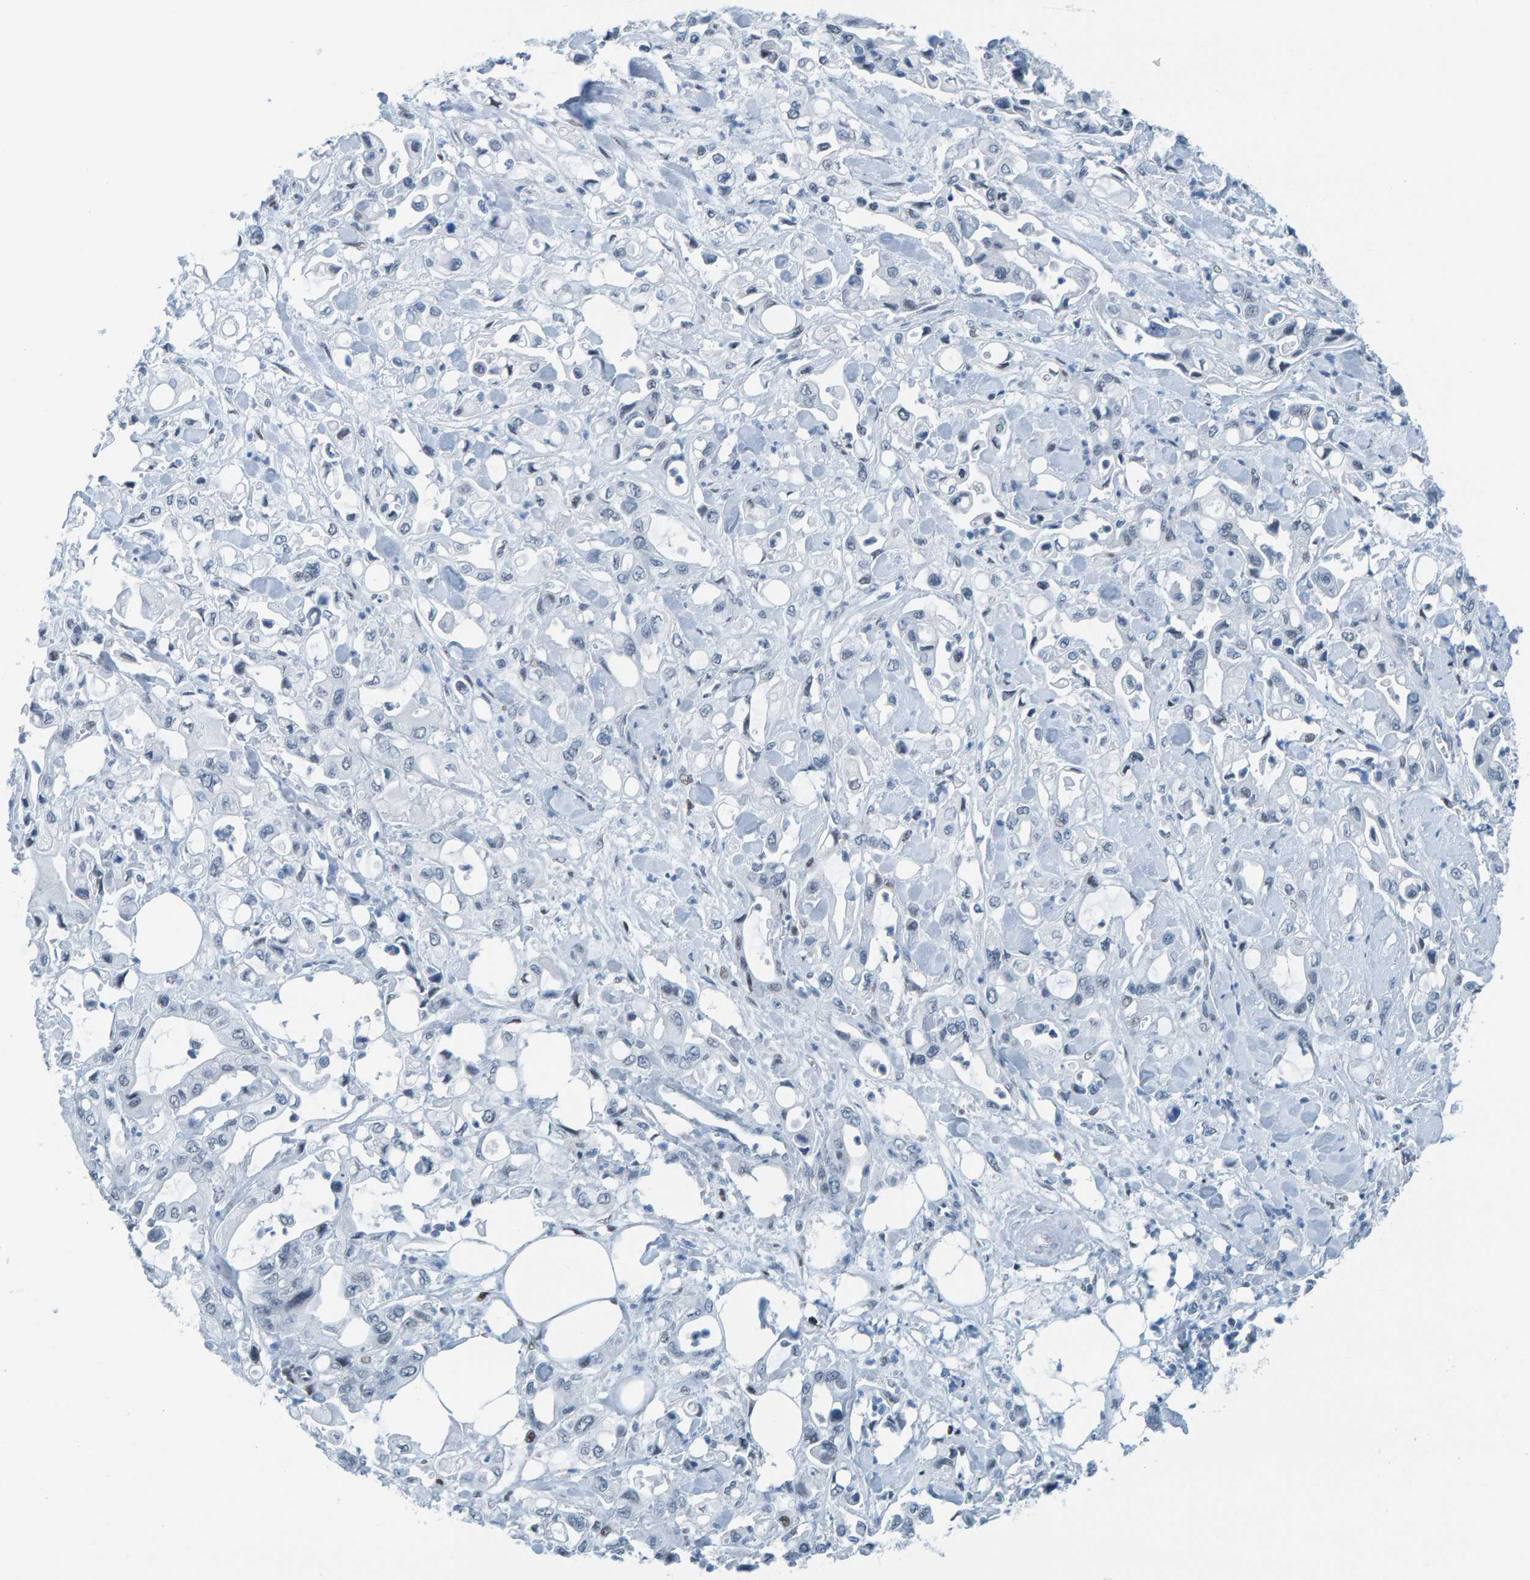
{"staining": {"intensity": "negative", "quantity": "none", "location": "none"}, "tissue": "pancreatic cancer", "cell_type": "Tumor cells", "image_type": "cancer", "snomed": [{"axis": "morphology", "description": "Adenocarcinoma, NOS"}, {"axis": "topography", "description": "Pancreas"}], "caption": "This is a photomicrograph of immunohistochemistry staining of pancreatic cancer (adenocarcinoma), which shows no staining in tumor cells.", "gene": "CNP", "patient": {"sex": "male", "age": 70}}